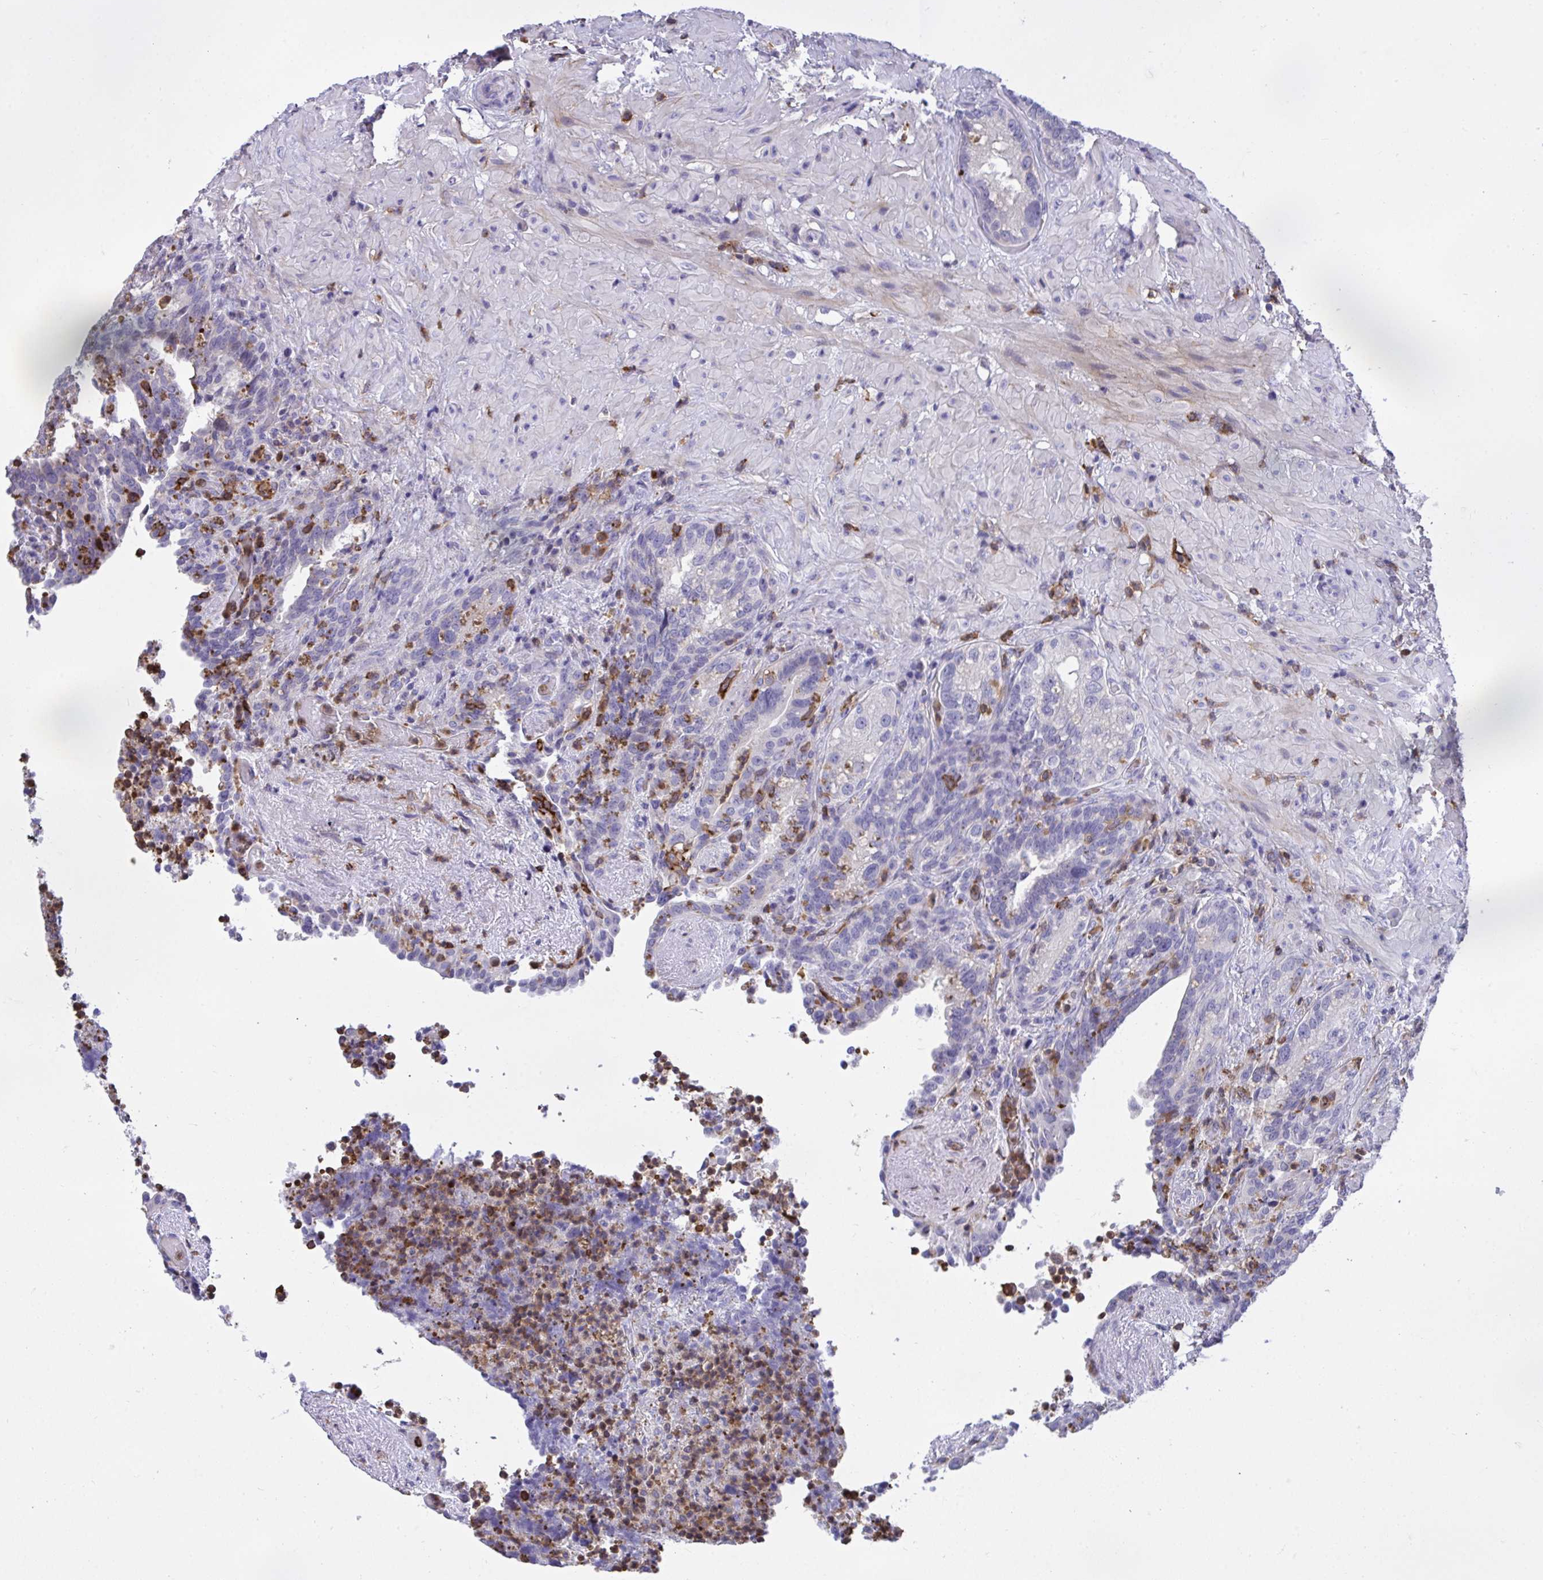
{"staining": {"intensity": "negative", "quantity": "none", "location": "none"}, "tissue": "seminal vesicle", "cell_type": "Glandular cells", "image_type": "normal", "snomed": [{"axis": "morphology", "description": "Normal tissue, NOS"}, {"axis": "topography", "description": "Seminal veicle"}], "caption": "Immunohistochemical staining of unremarkable human seminal vesicle displays no significant expression in glandular cells. (Stains: DAB immunohistochemistry (IHC) with hematoxylin counter stain, Microscopy: brightfield microscopy at high magnification).", "gene": "AP5M1", "patient": {"sex": "male", "age": 68}}